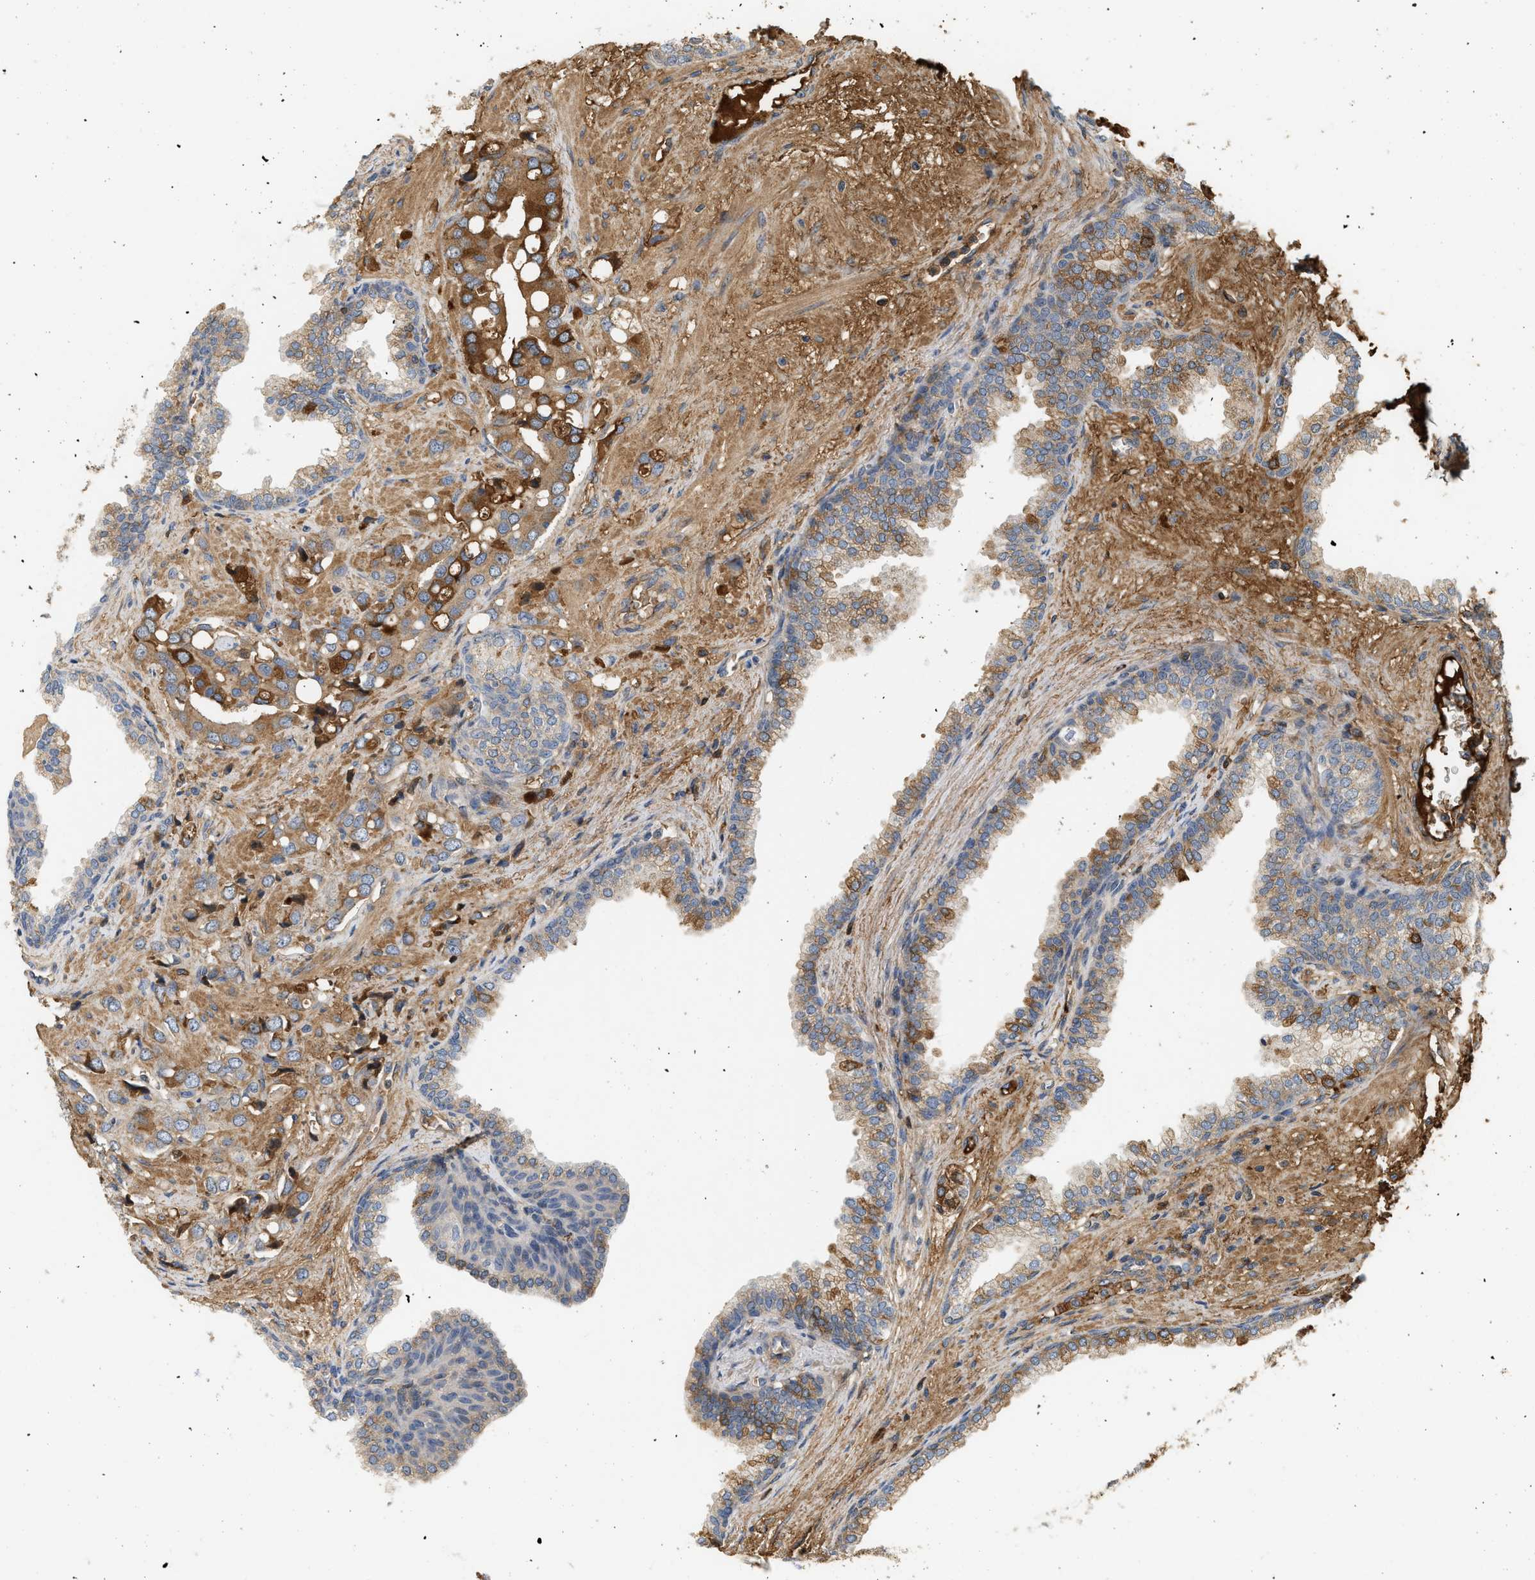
{"staining": {"intensity": "strong", "quantity": "<25%", "location": "cytoplasmic/membranous"}, "tissue": "prostate cancer", "cell_type": "Tumor cells", "image_type": "cancer", "snomed": [{"axis": "morphology", "description": "Adenocarcinoma, High grade"}, {"axis": "topography", "description": "Prostate"}], "caption": "Prostate cancer stained for a protein (brown) demonstrates strong cytoplasmic/membranous positive positivity in approximately <25% of tumor cells.", "gene": "F8", "patient": {"sex": "male", "age": 52}}